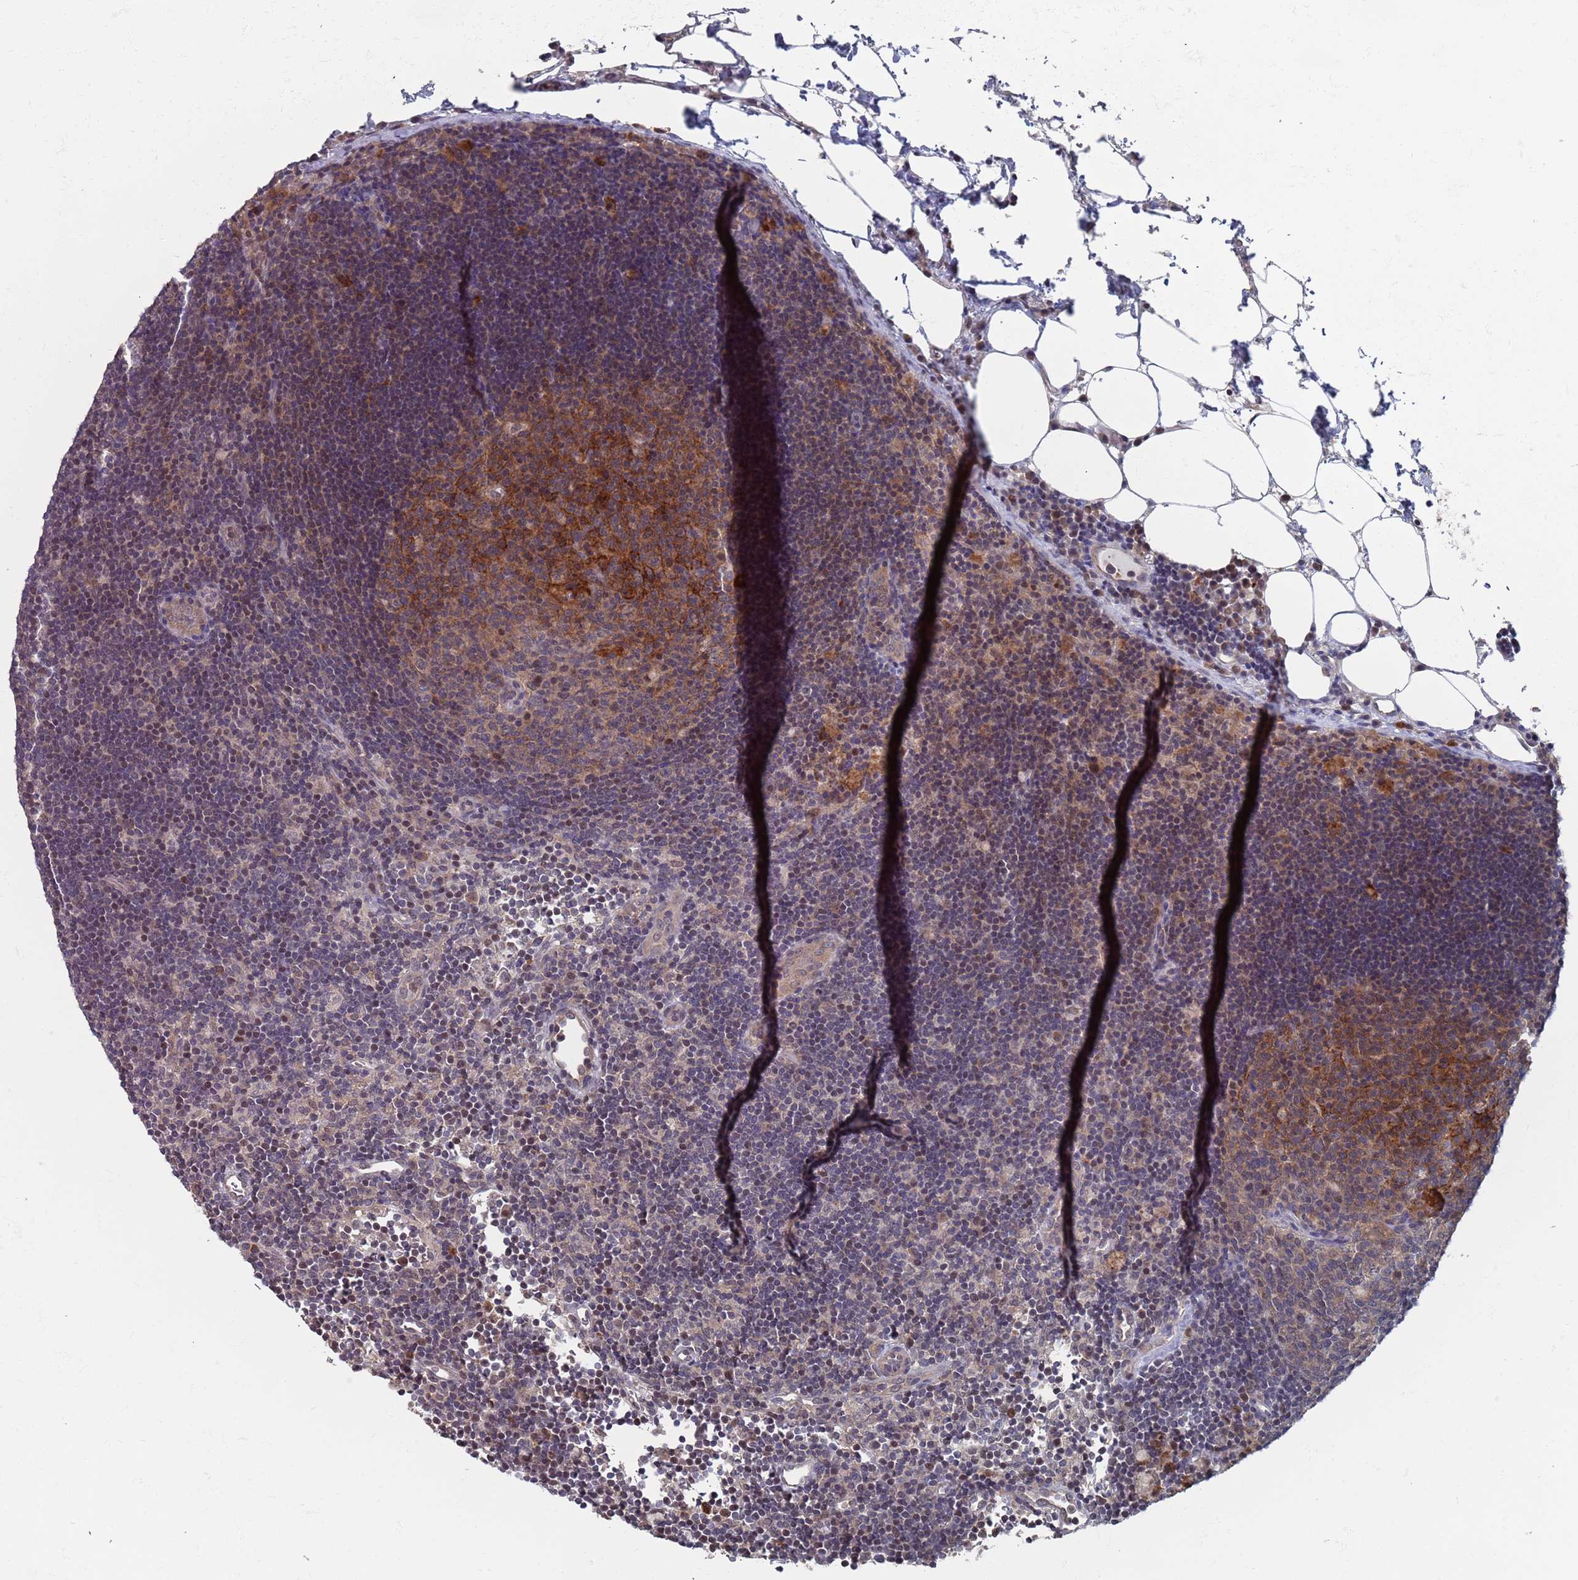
{"staining": {"intensity": "moderate", "quantity": "25%-75%", "location": "cytoplasmic/membranous"}, "tissue": "lymph node", "cell_type": "Germinal center cells", "image_type": "normal", "snomed": [{"axis": "morphology", "description": "Normal tissue, NOS"}, {"axis": "topography", "description": "Lymph node"}], "caption": "There is medium levels of moderate cytoplasmic/membranous expression in germinal center cells of unremarkable lymph node, as demonstrated by immunohistochemical staining (brown color).", "gene": "DGKD", "patient": {"sex": "male", "age": 62}}